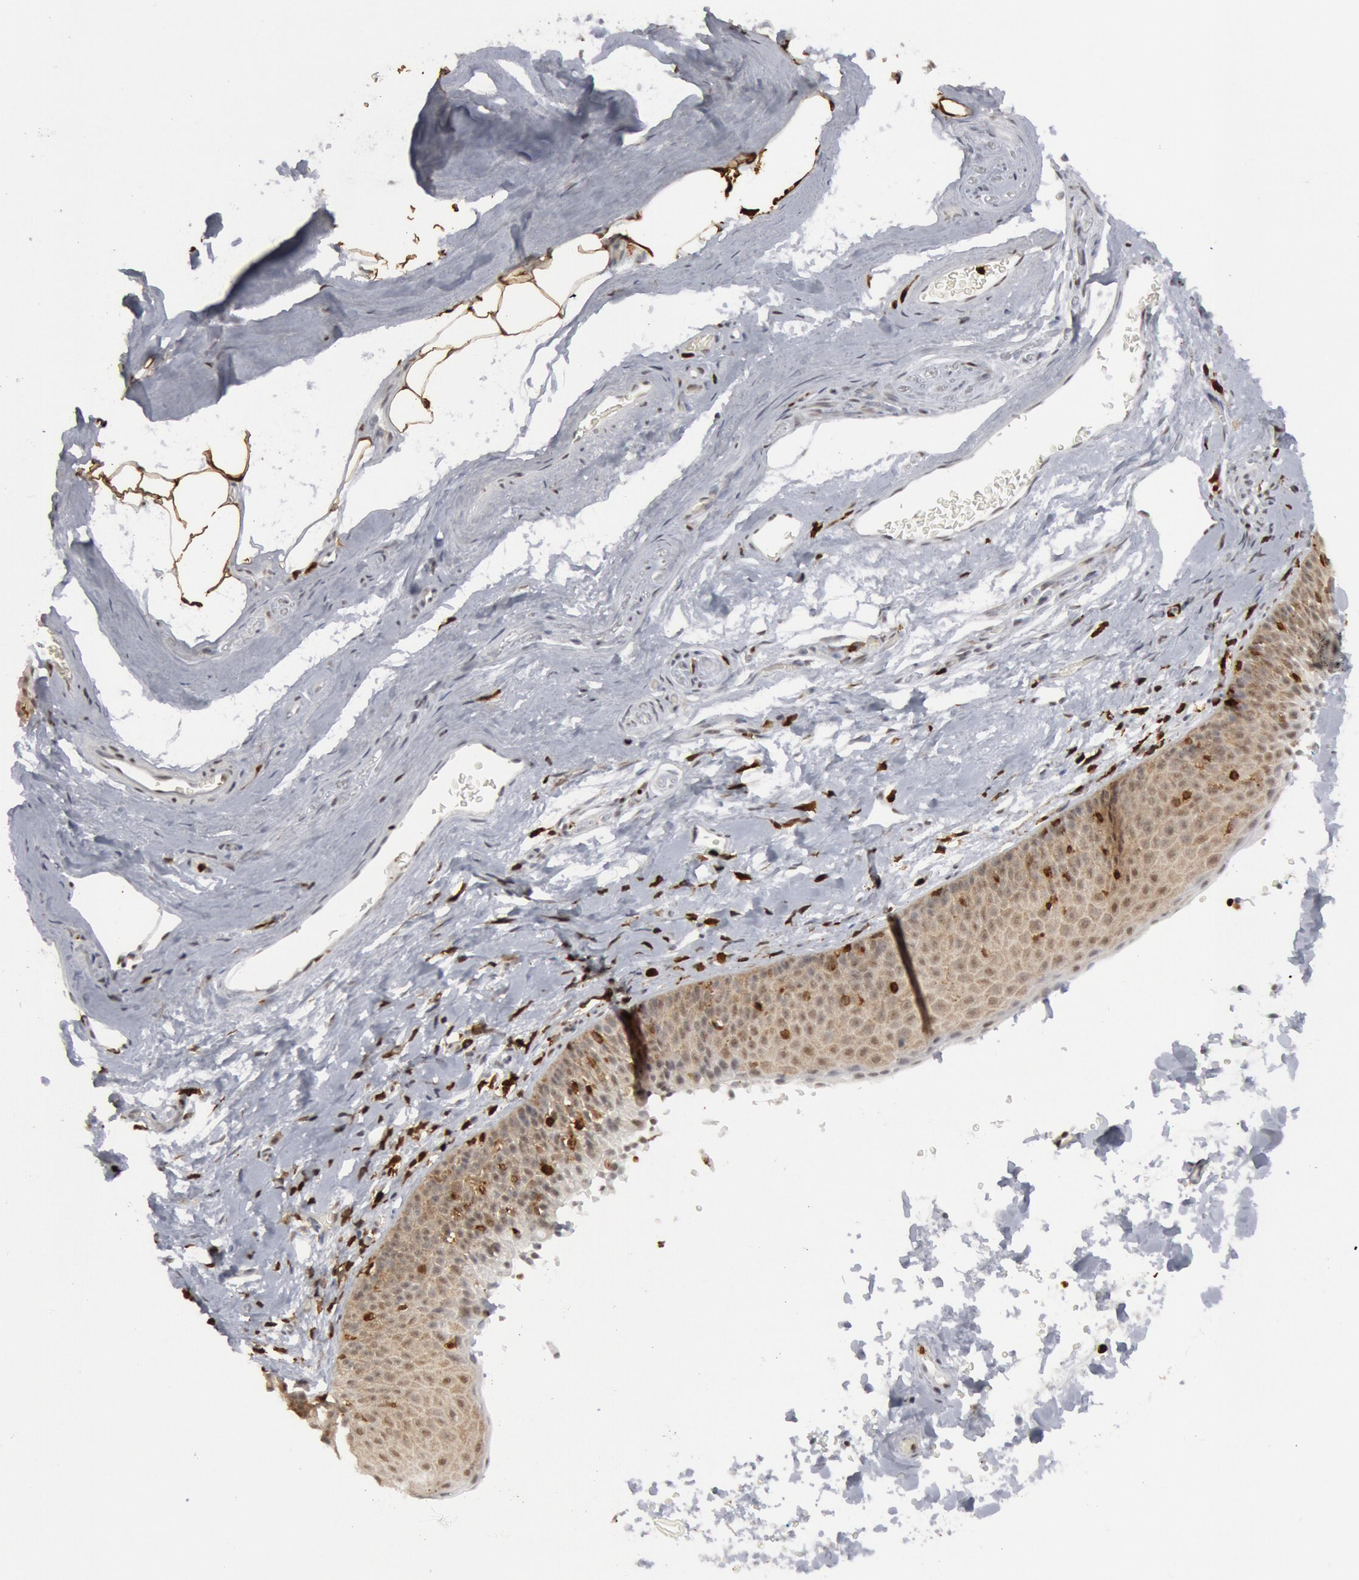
{"staining": {"intensity": "weak", "quantity": ">75%", "location": "cytoplasmic/membranous"}, "tissue": "nasopharynx", "cell_type": "Respiratory epithelial cells", "image_type": "normal", "snomed": [{"axis": "morphology", "description": "Normal tissue, NOS"}, {"axis": "morphology", "description": "Inflammation, NOS"}, {"axis": "morphology", "description": "Malignant melanoma, Metastatic site"}, {"axis": "topography", "description": "Nasopharynx"}], "caption": "Immunohistochemistry (IHC) photomicrograph of unremarkable nasopharynx: human nasopharynx stained using IHC exhibits low levels of weak protein expression localized specifically in the cytoplasmic/membranous of respiratory epithelial cells, appearing as a cytoplasmic/membranous brown color.", "gene": "PTPN6", "patient": {"sex": "female", "age": 55}}